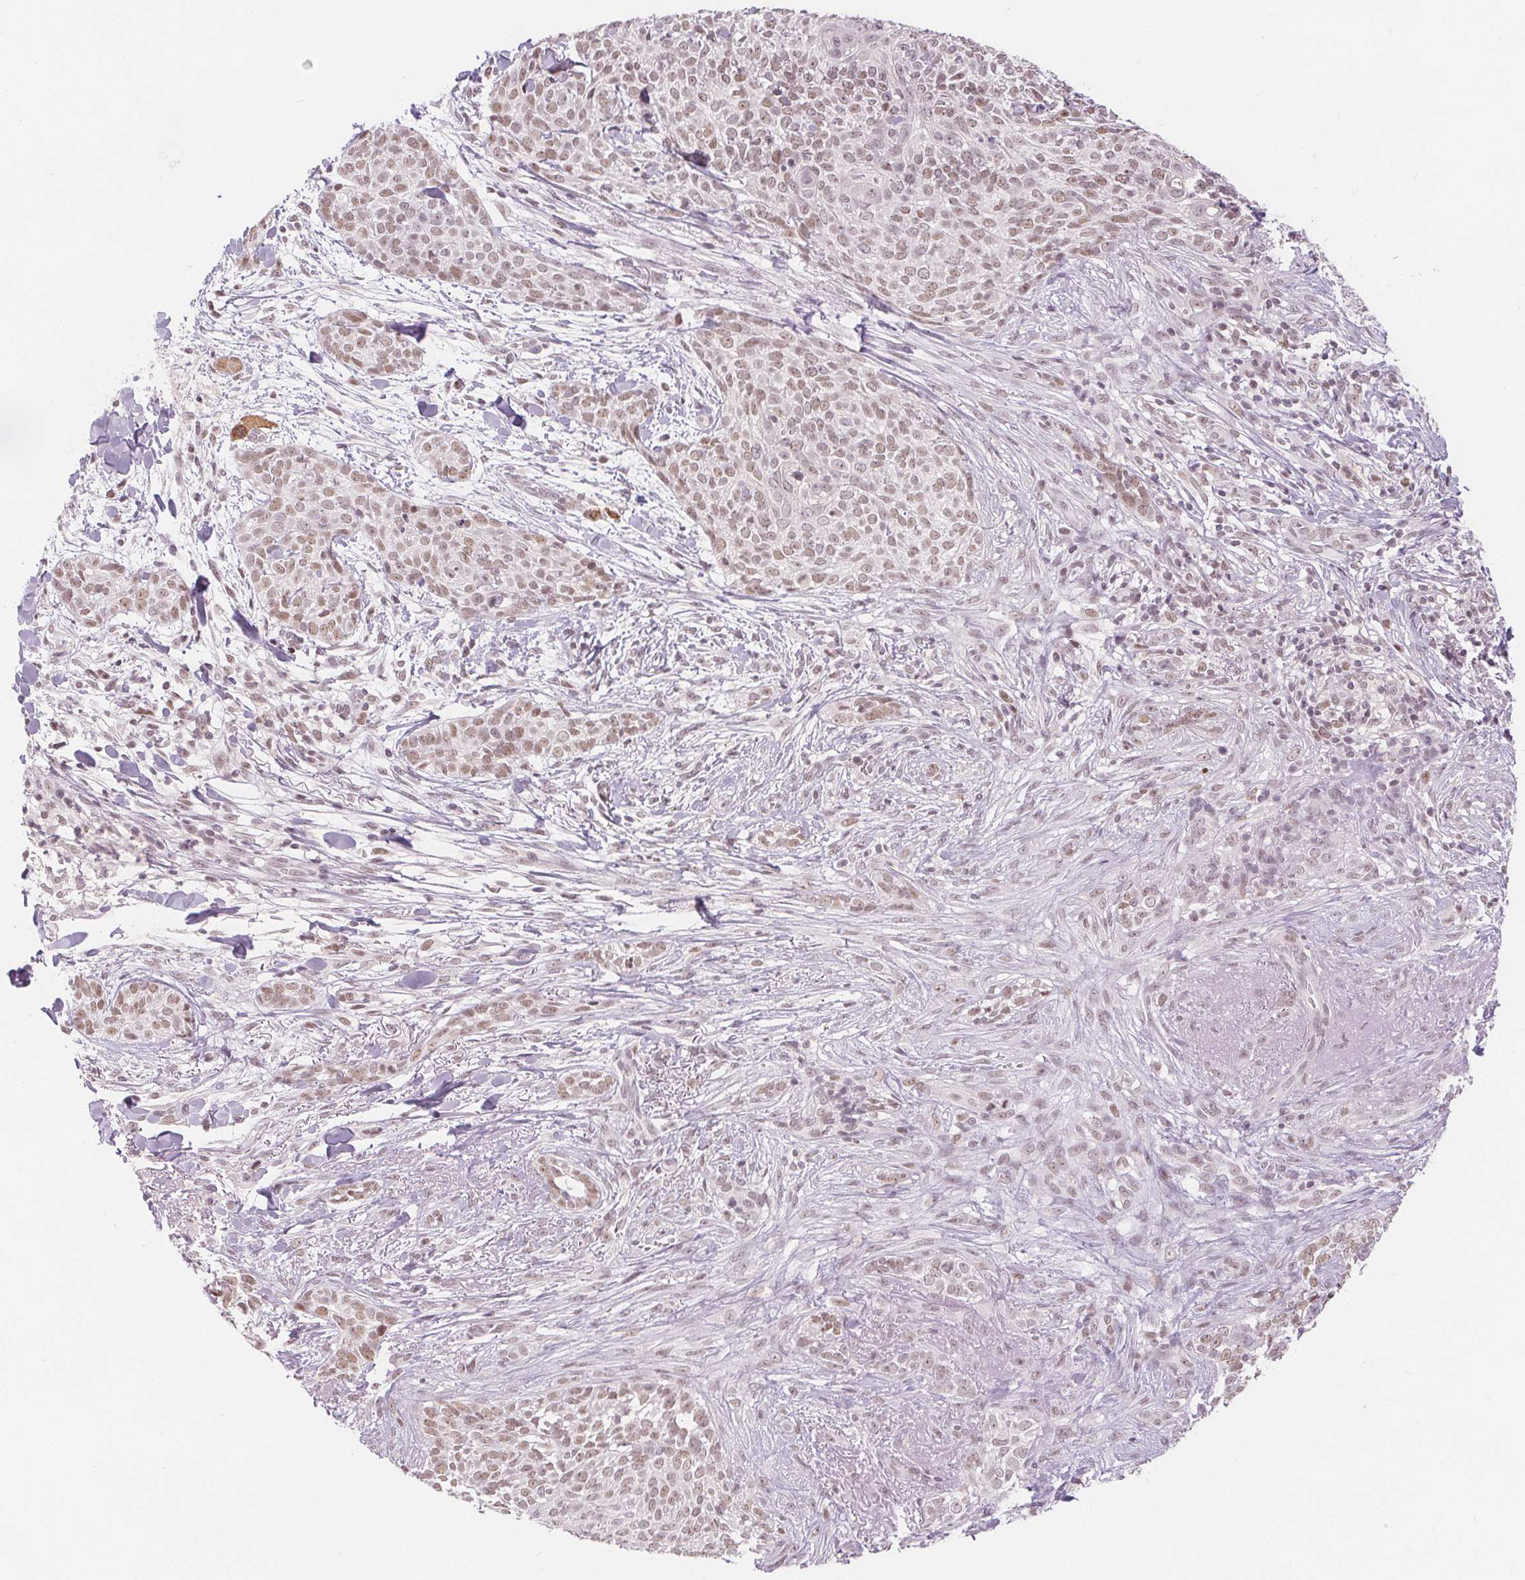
{"staining": {"intensity": "weak", "quantity": ">75%", "location": "nuclear"}, "tissue": "skin cancer", "cell_type": "Tumor cells", "image_type": "cancer", "snomed": [{"axis": "morphology", "description": "Basal cell carcinoma"}, {"axis": "topography", "description": "Skin"}, {"axis": "topography", "description": "Skin of face"}], "caption": "Skin cancer (basal cell carcinoma) stained with IHC exhibits weak nuclear positivity in approximately >75% of tumor cells.", "gene": "DEK", "patient": {"sex": "female", "age": 90}}